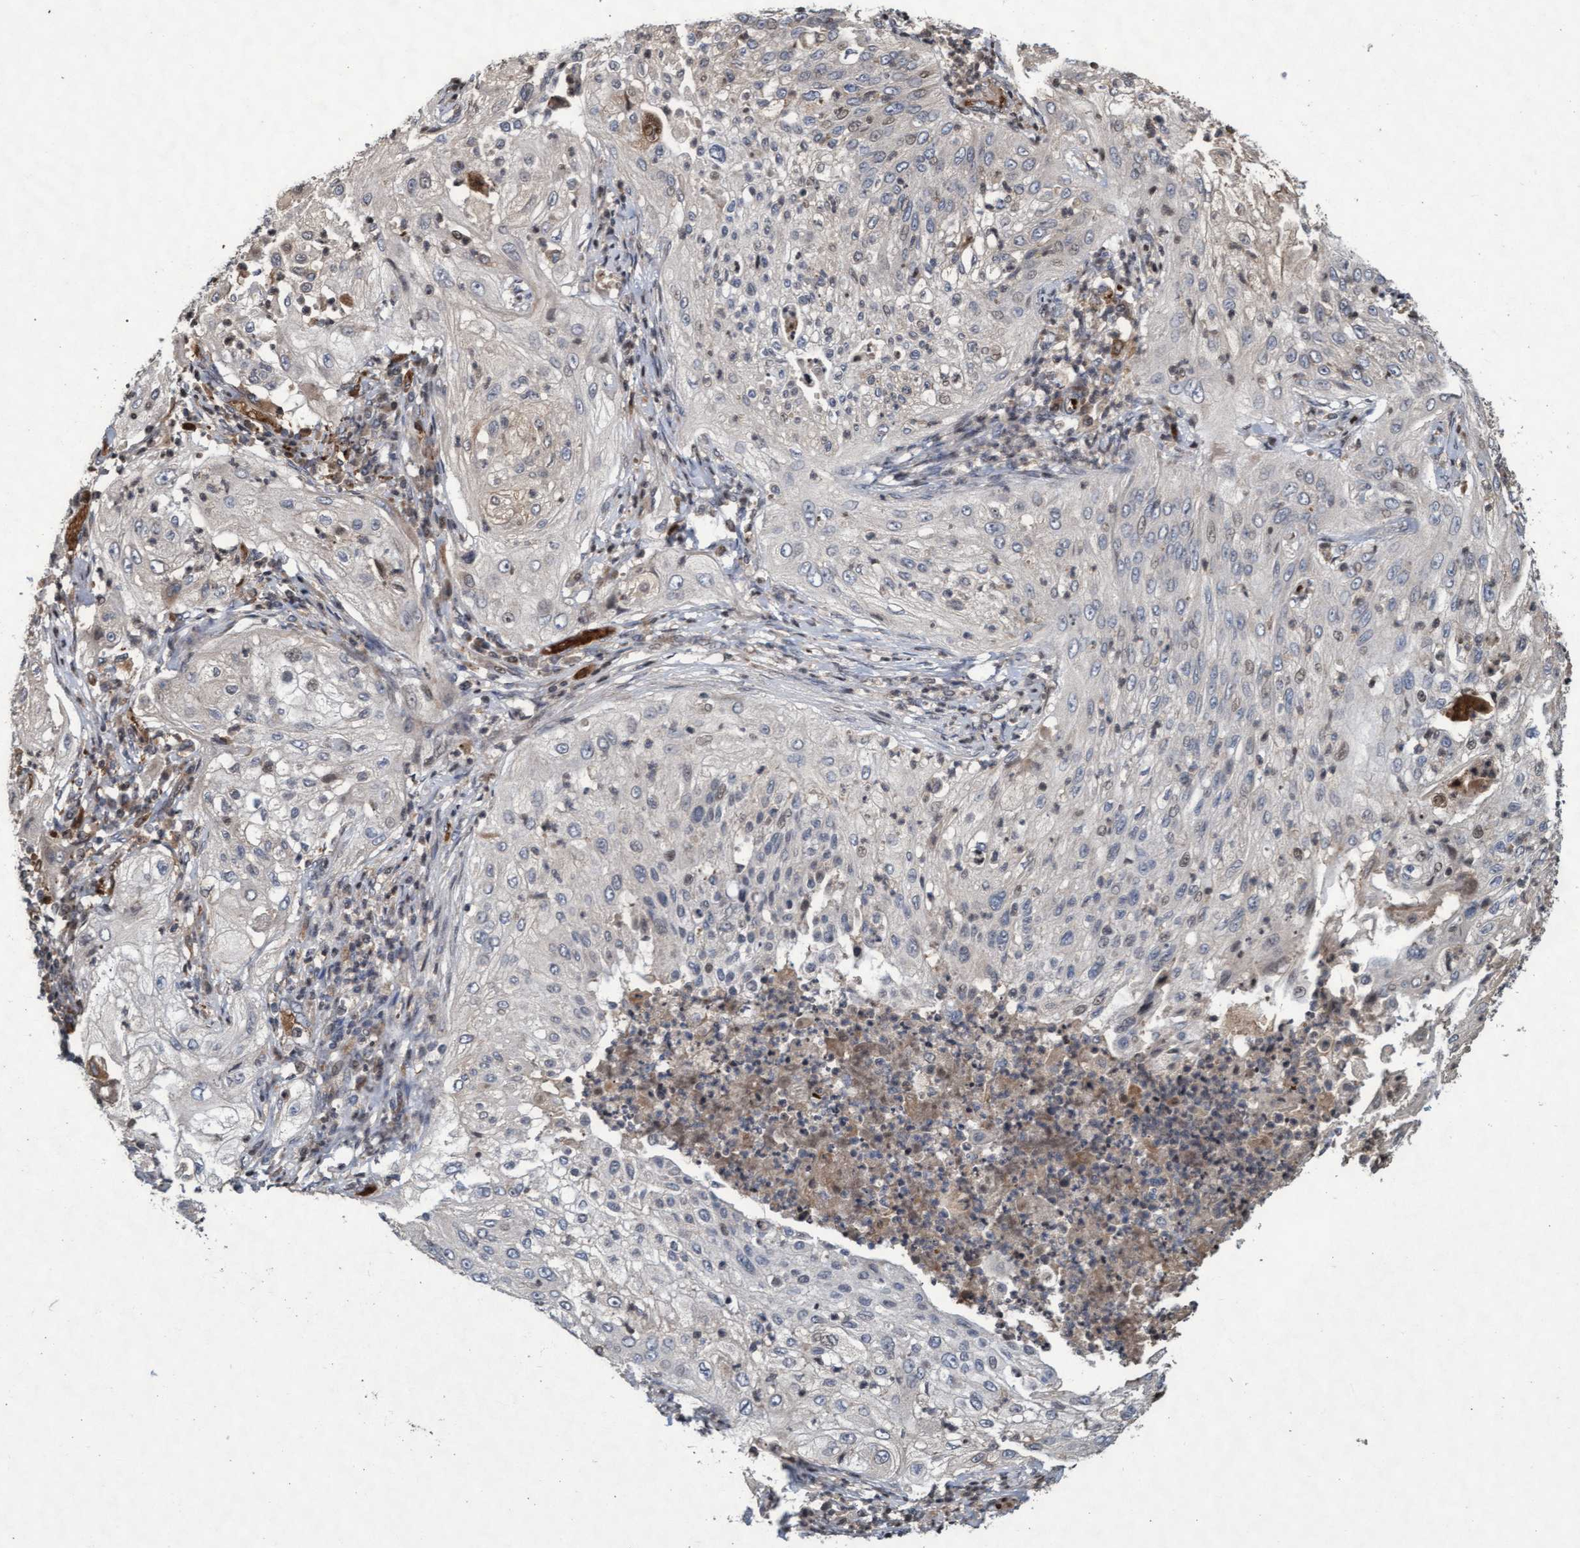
{"staining": {"intensity": "negative", "quantity": "none", "location": "none"}, "tissue": "lung cancer", "cell_type": "Tumor cells", "image_type": "cancer", "snomed": [{"axis": "morphology", "description": "Inflammation, NOS"}, {"axis": "morphology", "description": "Squamous cell carcinoma, NOS"}, {"axis": "topography", "description": "Lymph node"}, {"axis": "topography", "description": "Soft tissue"}, {"axis": "topography", "description": "Lung"}], "caption": "The IHC micrograph has no significant staining in tumor cells of lung cancer tissue. The staining was performed using DAB to visualize the protein expression in brown, while the nuclei were stained in blue with hematoxylin (Magnification: 20x).", "gene": "KCNC2", "patient": {"sex": "male", "age": 66}}